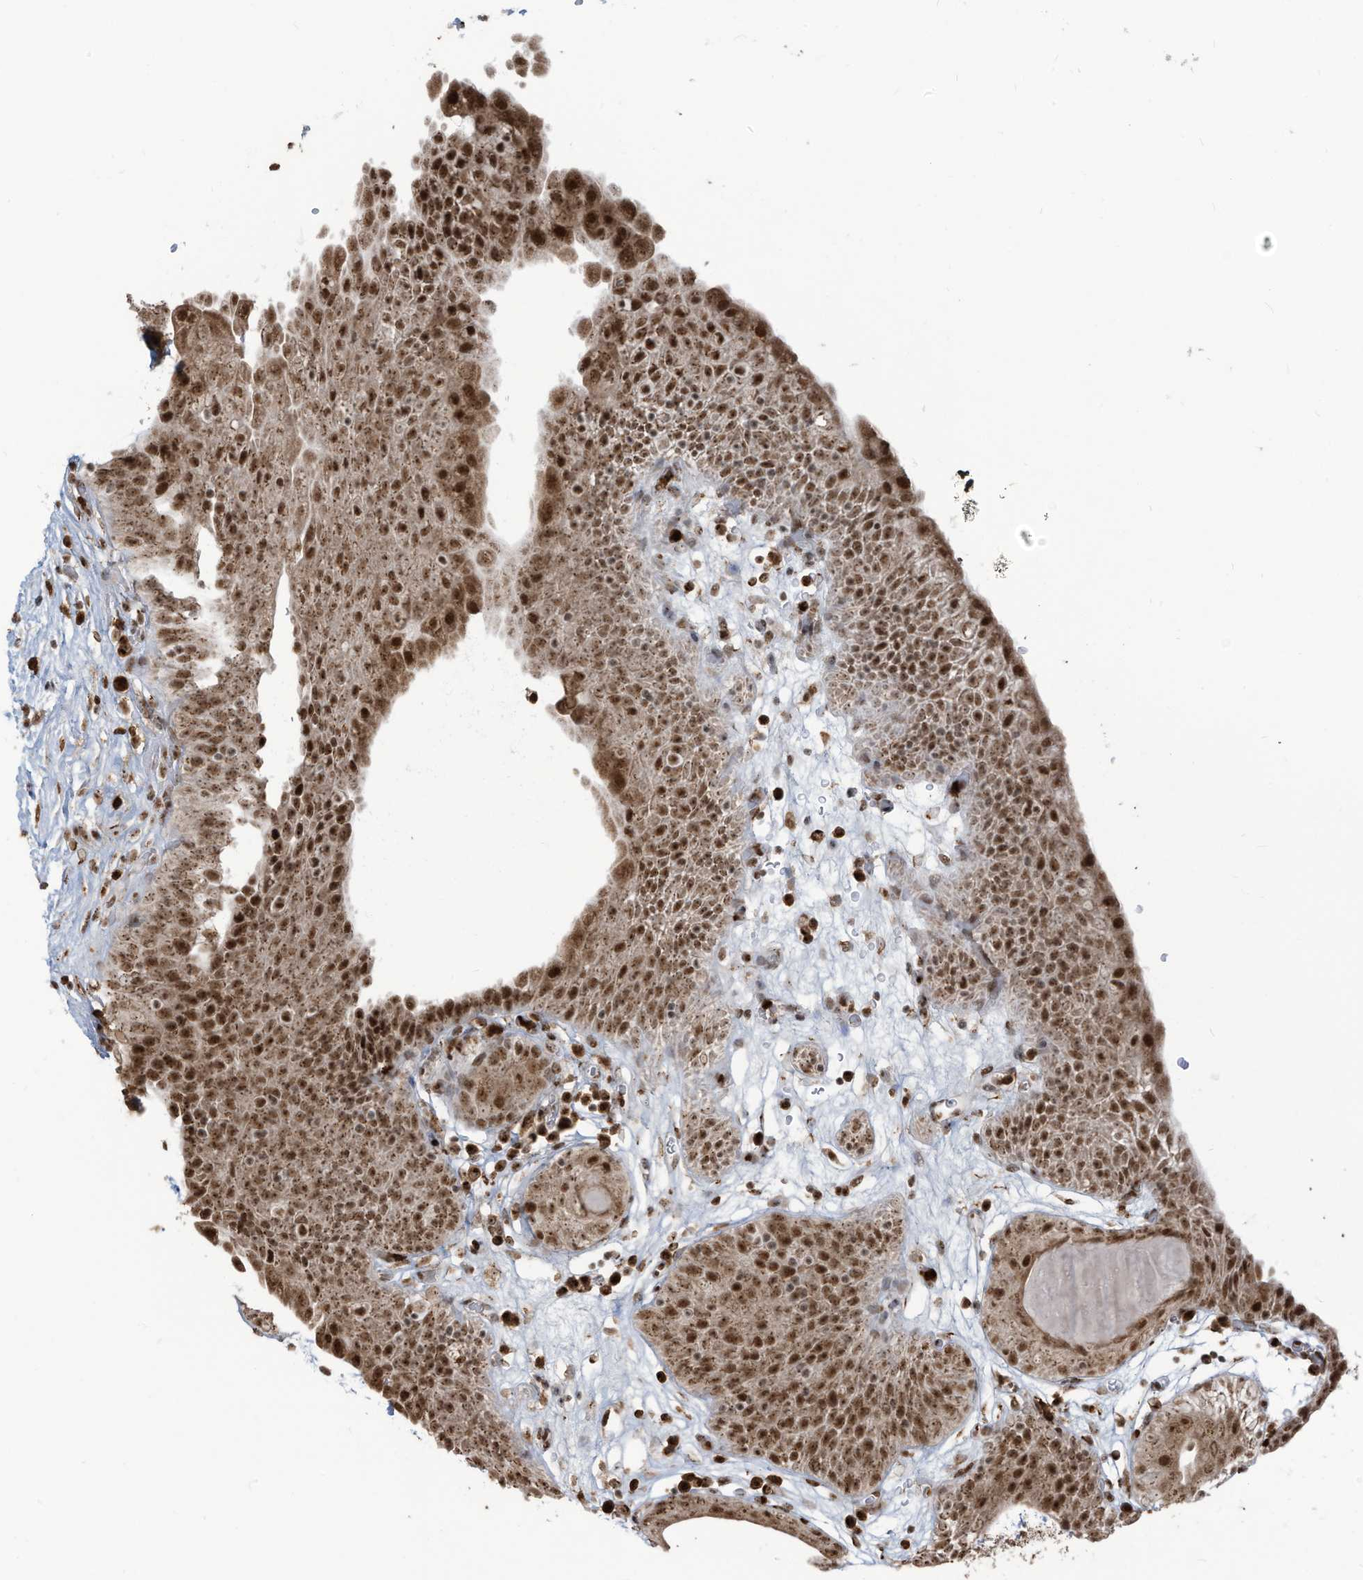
{"staining": {"intensity": "strong", "quantity": ">75%", "location": "cytoplasmic/membranous,nuclear"}, "tissue": "urinary bladder", "cell_type": "Urothelial cells", "image_type": "normal", "snomed": [{"axis": "morphology", "description": "Normal tissue, NOS"}, {"axis": "topography", "description": "Urinary bladder"}], "caption": "Immunohistochemical staining of unremarkable urinary bladder exhibits >75% levels of strong cytoplasmic/membranous,nuclear protein expression in about >75% of urothelial cells. (DAB (3,3'-diaminobenzidine) IHC, brown staining for protein, blue staining for nuclei).", "gene": "LBH", "patient": {"sex": "male", "age": 83}}